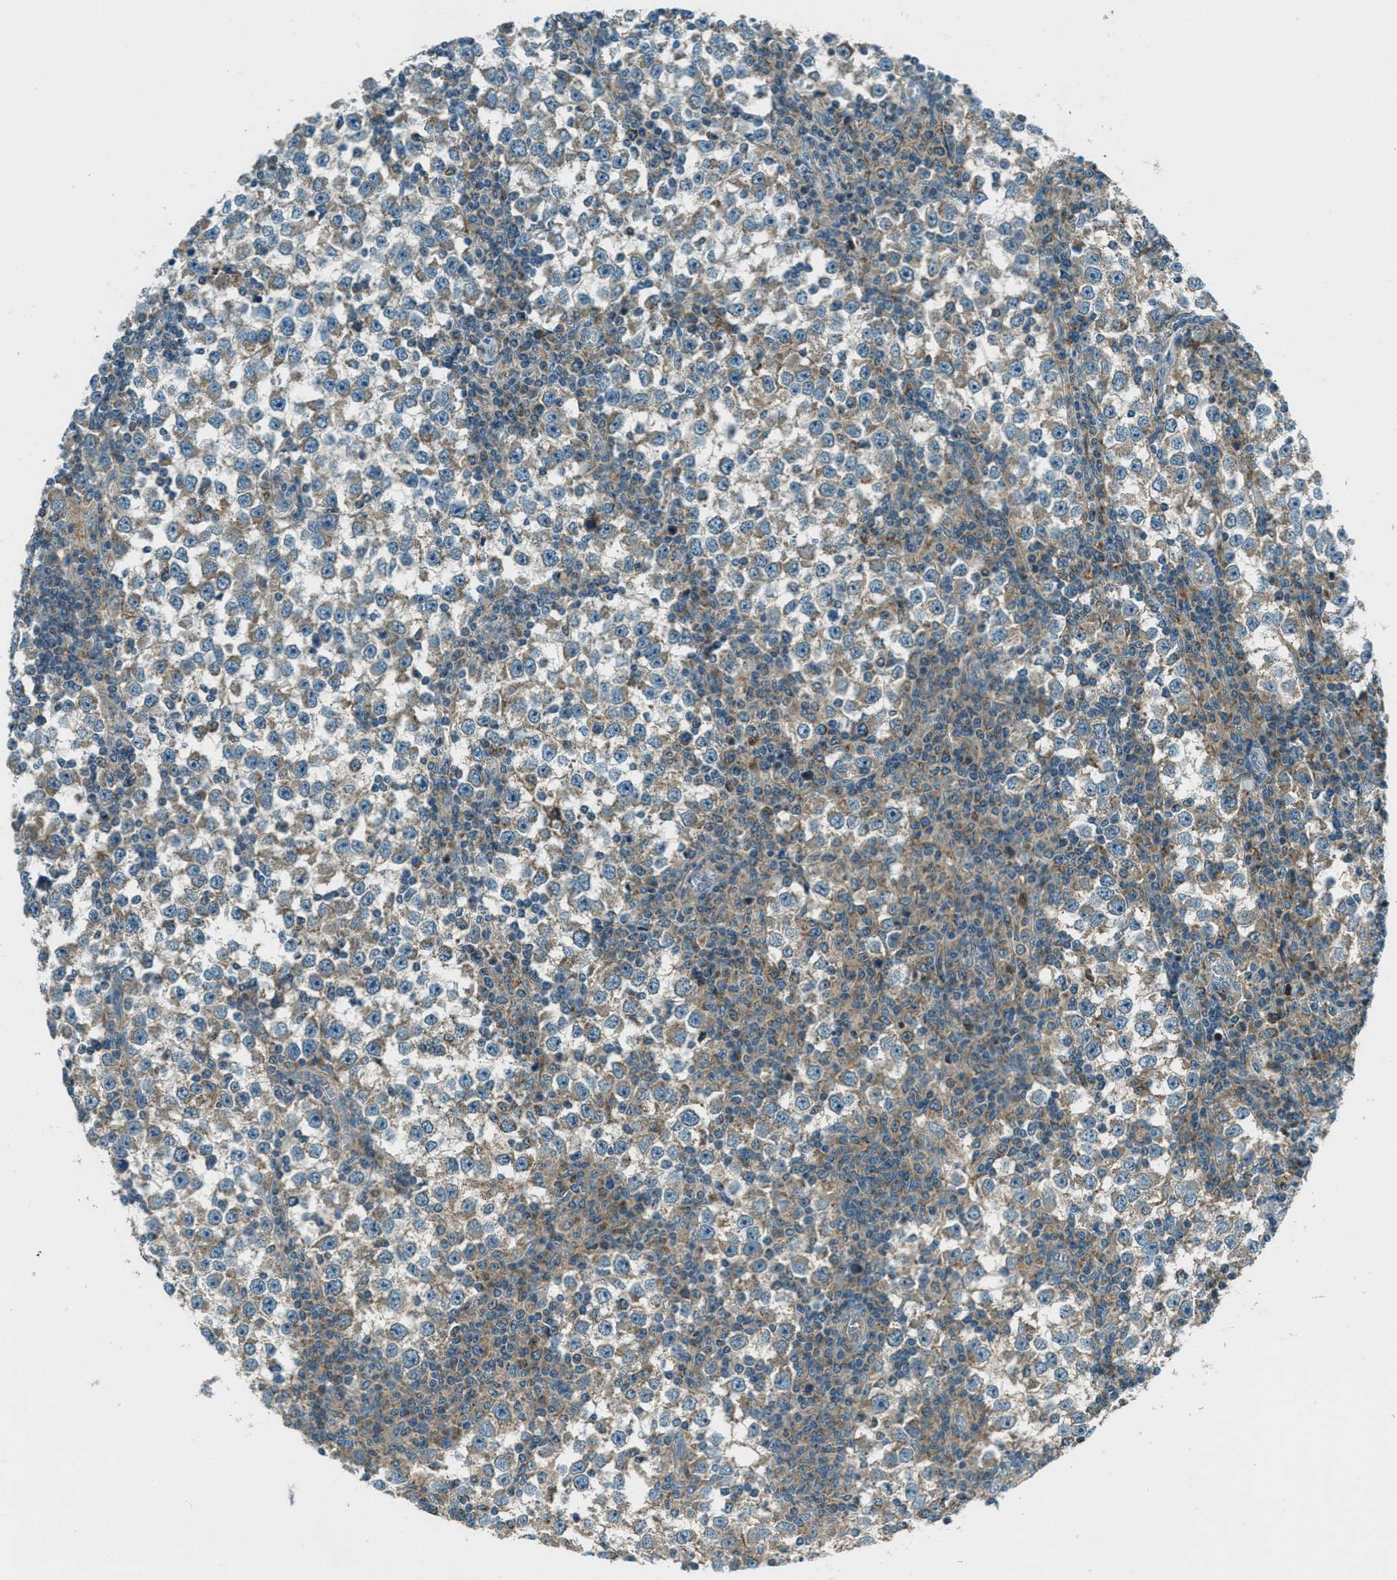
{"staining": {"intensity": "weak", "quantity": "25%-75%", "location": "cytoplasmic/membranous"}, "tissue": "testis cancer", "cell_type": "Tumor cells", "image_type": "cancer", "snomed": [{"axis": "morphology", "description": "Seminoma, NOS"}, {"axis": "topography", "description": "Testis"}], "caption": "High-power microscopy captured an immunohistochemistry (IHC) photomicrograph of seminoma (testis), revealing weak cytoplasmic/membranous staining in about 25%-75% of tumor cells.", "gene": "FAR1", "patient": {"sex": "male", "age": 65}}